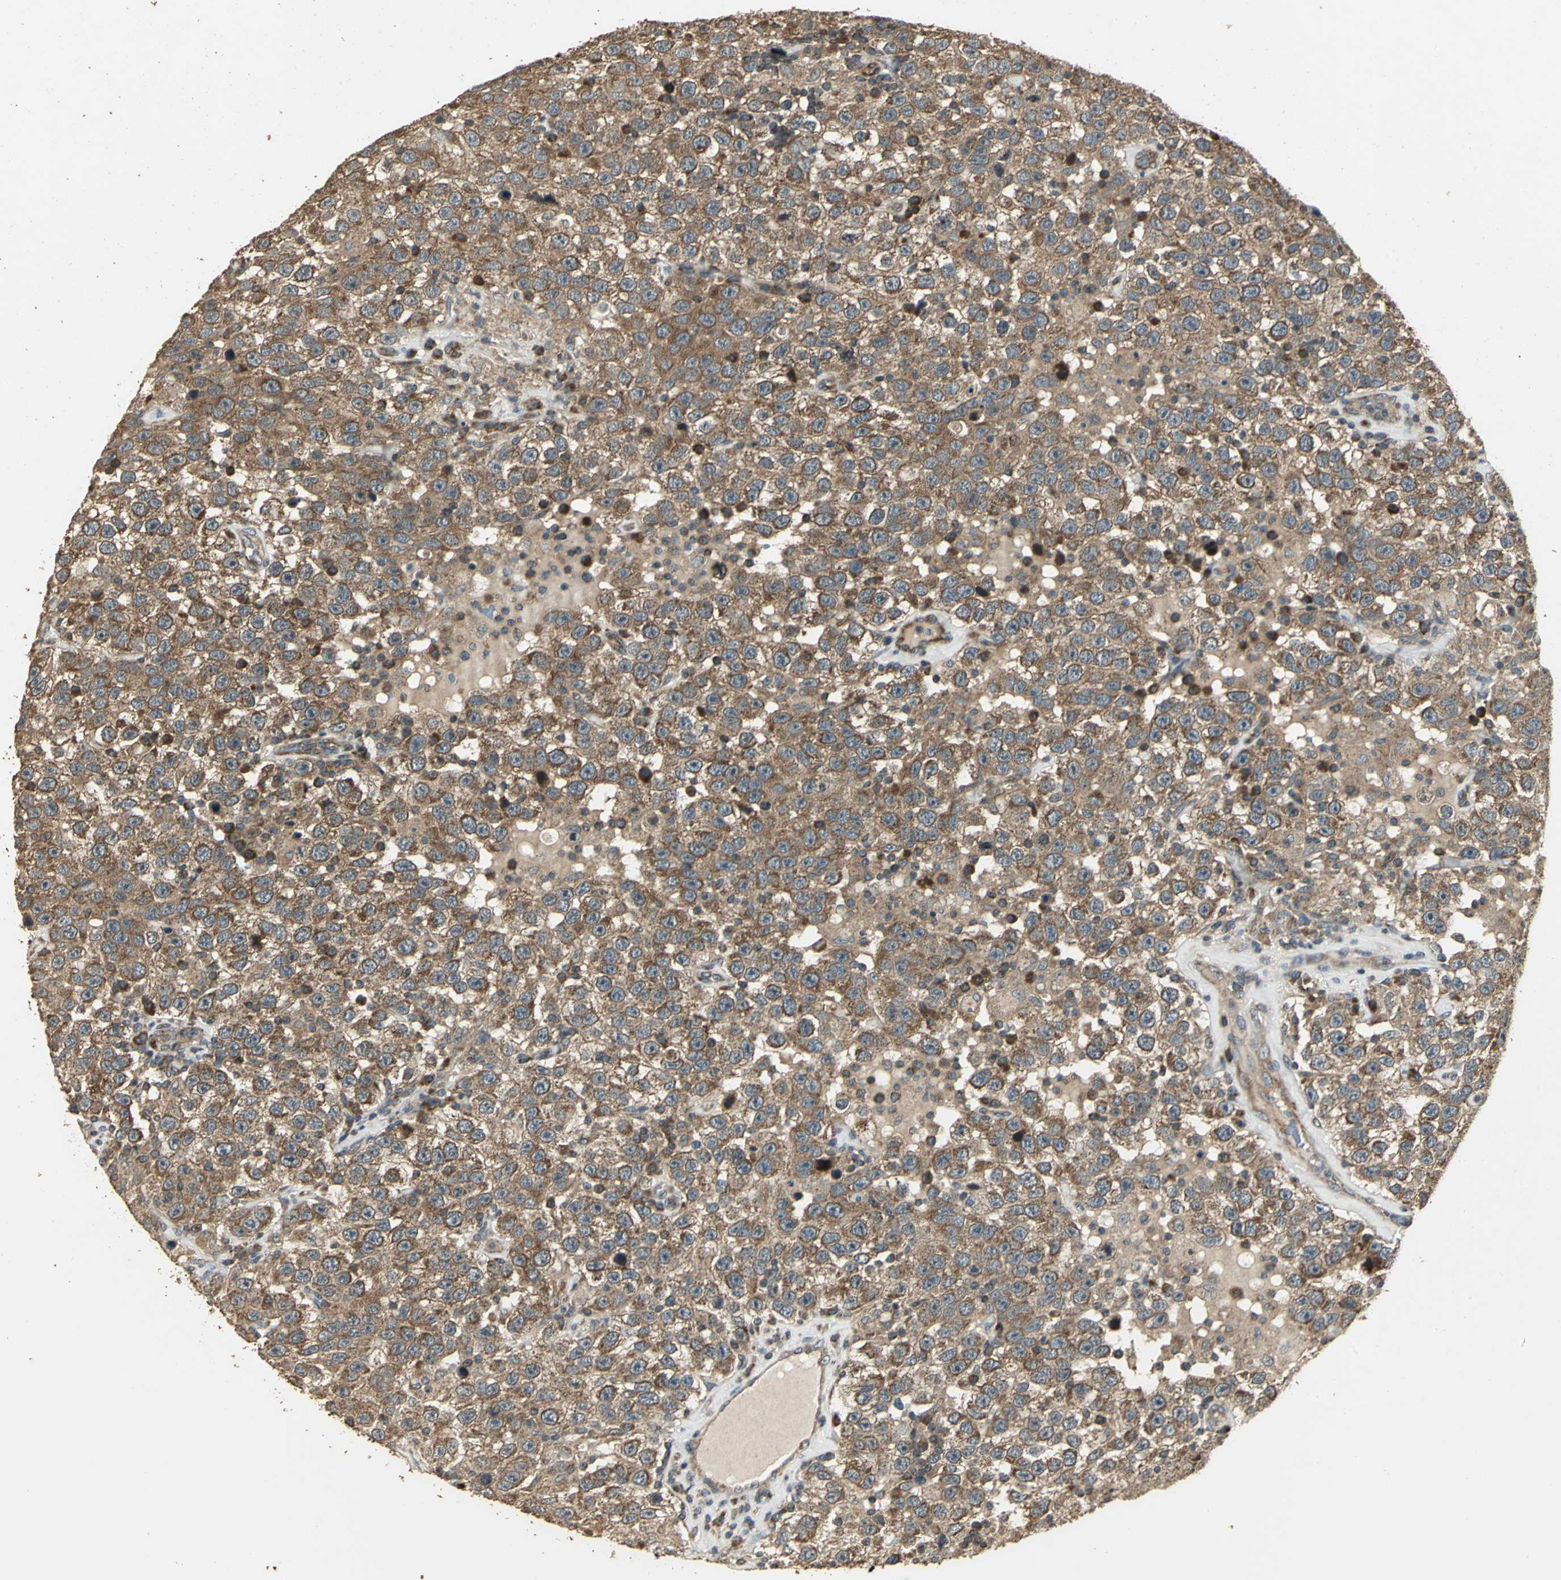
{"staining": {"intensity": "strong", "quantity": ">75%", "location": "cytoplasmic/membranous"}, "tissue": "testis cancer", "cell_type": "Tumor cells", "image_type": "cancer", "snomed": [{"axis": "morphology", "description": "Seminoma, NOS"}, {"axis": "topography", "description": "Testis"}], "caption": "Strong cytoplasmic/membranous protein staining is appreciated in approximately >75% of tumor cells in testis seminoma.", "gene": "KANK1", "patient": {"sex": "male", "age": 41}}